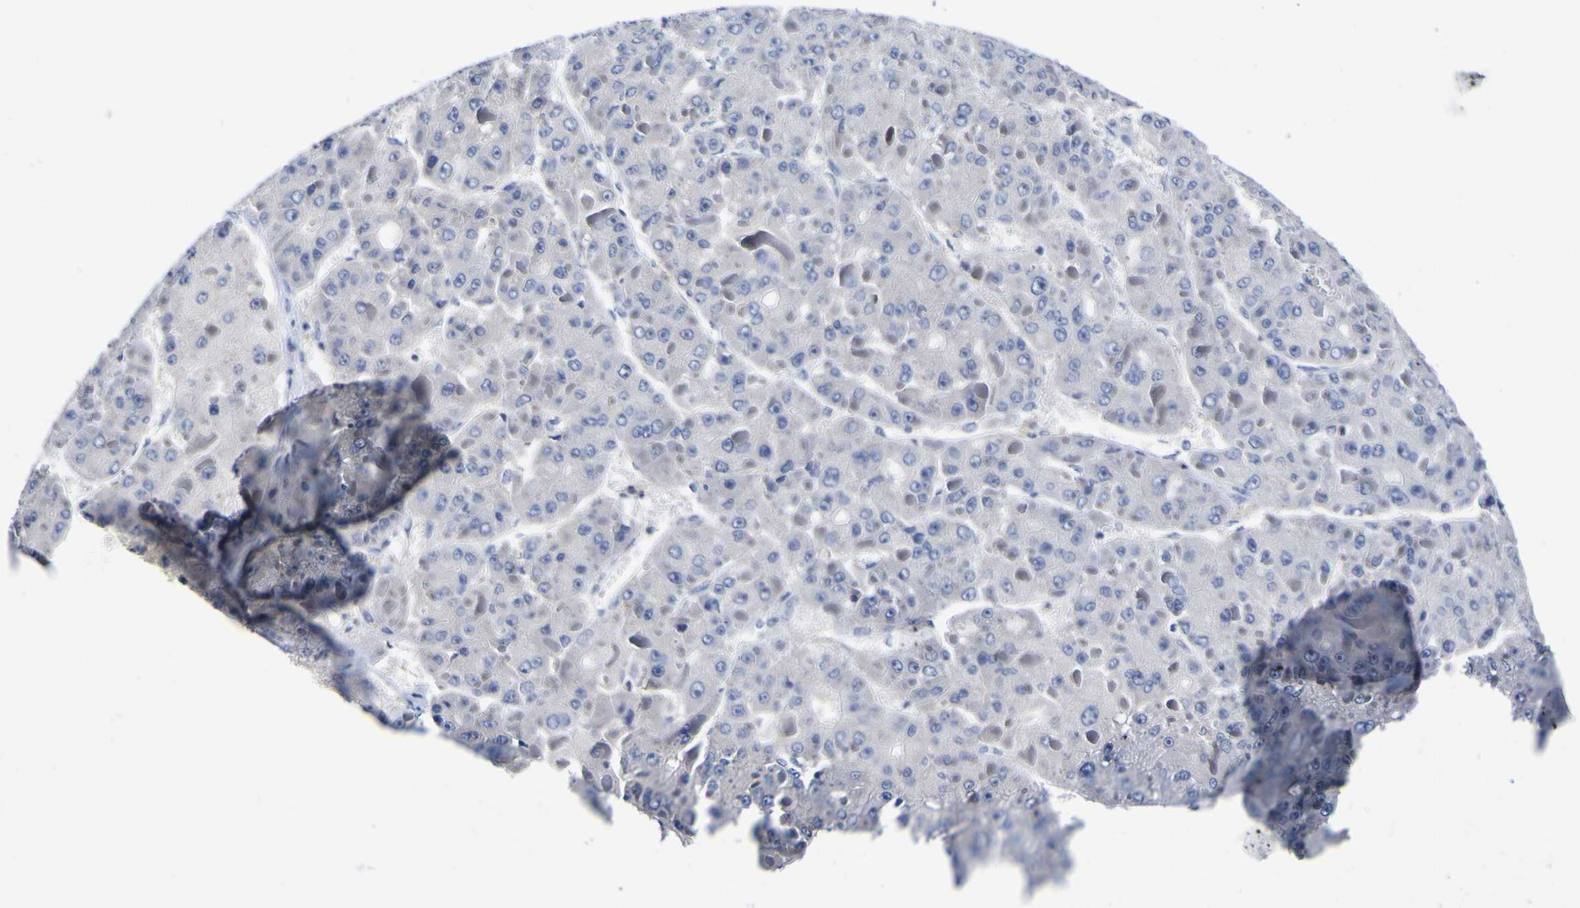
{"staining": {"intensity": "negative", "quantity": "none", "location": "none"}, "tissue": "liver cancer", "cell_type": "Tumor cells", "image_type": "cancer", "snomed": [{"axis": "morphology", "description": "Carcinoma, Hepatocellular, NOS"}, {"axis": "topography", "description": "Liver"}], "caption": "Immunohistochemical staining of human hepatocellular carcinoma (liver) demonstrates no significant positivity in tumor cells. (IHC, brightfield microscopy, high magnification).", "gene": "CASP6", "patient": {"sex": "female", "age": 73}}